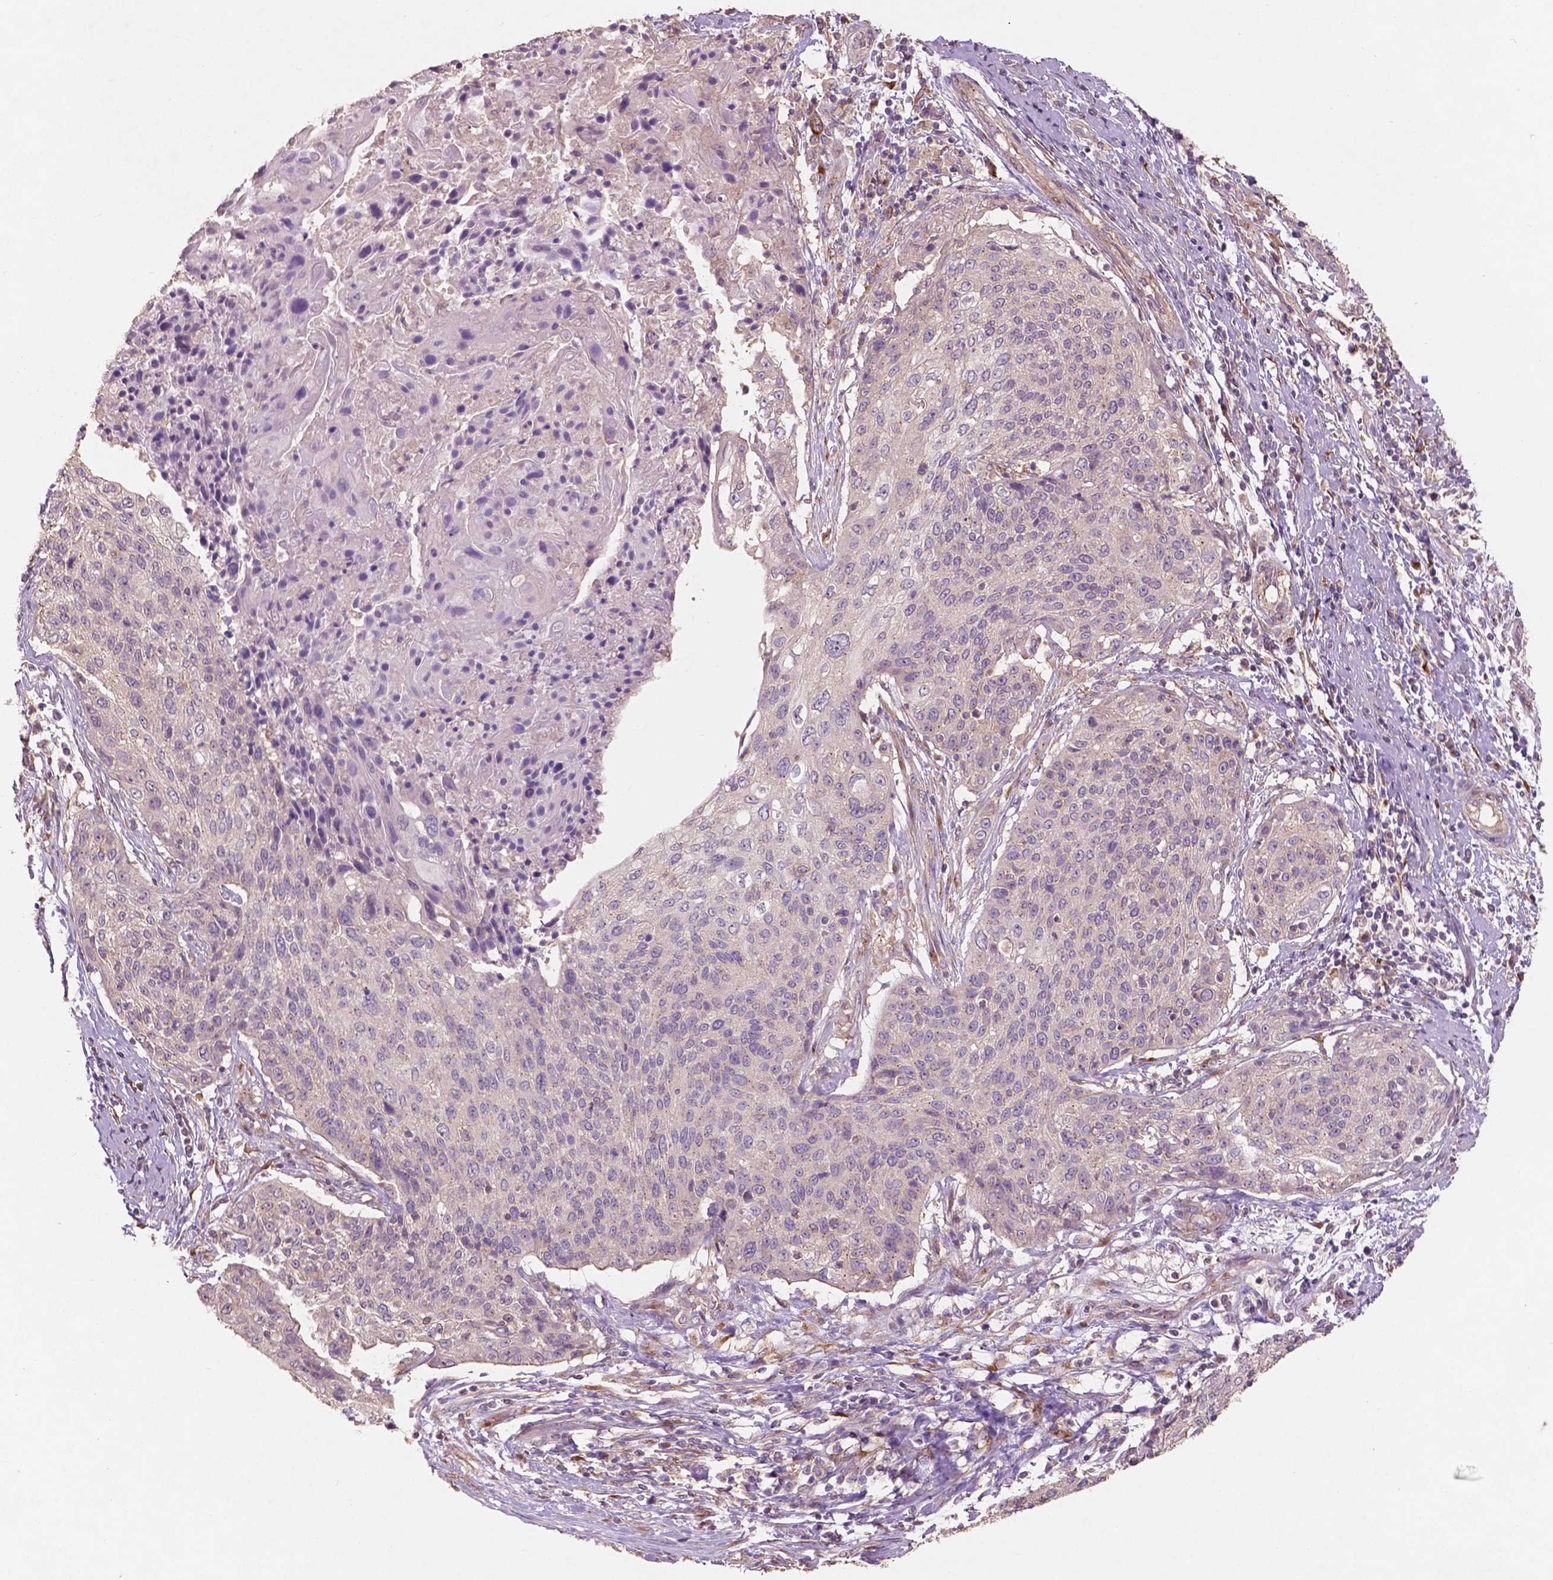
{"staining": {"intensity": "negative", "quantity": "none", "location": "none"}, "tissue": "cervical cancer", "cell_type": "Tumor cells", "image_type": "cancer", "snomed": [{"axis": "morphology", "description": "Squamous cell carcinoma, NOS"}, {"axis": "topography", "description": "Cervix"}], "caption": "This photomicrograph is of cervical squamous cell carcinoma stained with immunohistochemistry to label a protein in brown with the nuclei are counter-stained blue. There is no staining in tumor cells.", "gene": "CHPT1", "patient": {"sex": "female", "age": 31}}